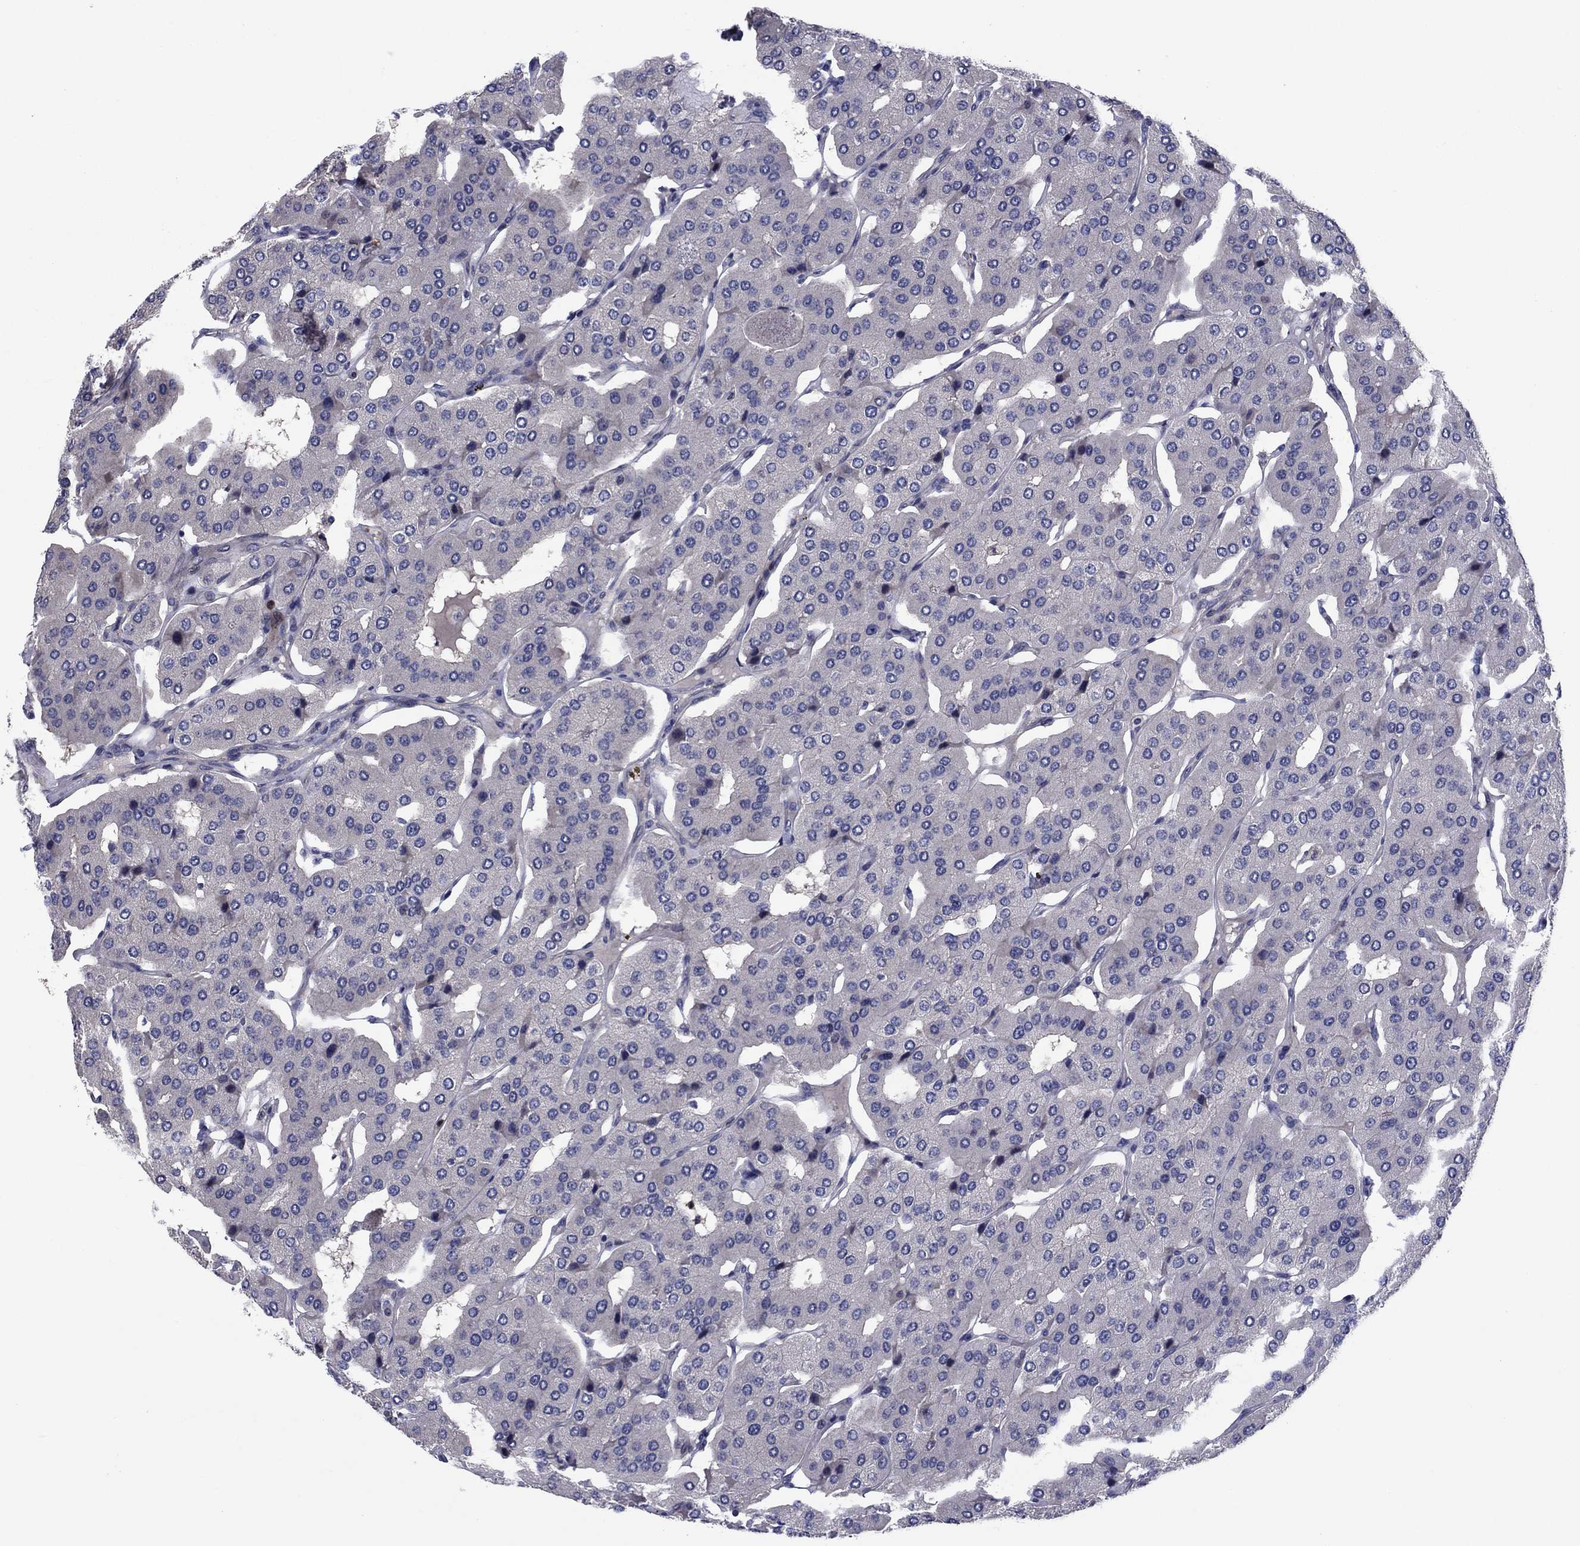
{"staining": {"intensity": "negative", "quantity": "none", "location": "none"}, "tissue": "parathyroid gland", "cell_type": "Glandular cells", "image_type": "normal", "snomed": [{"axis": "morphology", "description": "Normal tissue, NOS"}, {"axis": "morphology", "description": "Adenoma, NOS"}, {"axis": "topography", "description": "Parathyroid gland"}], "caption": "Glandular cells are negative for brown protein staining in benign parathyroid gland.", "gene": "MSRB1", "patient": {"sex": "female", "age": 86}}